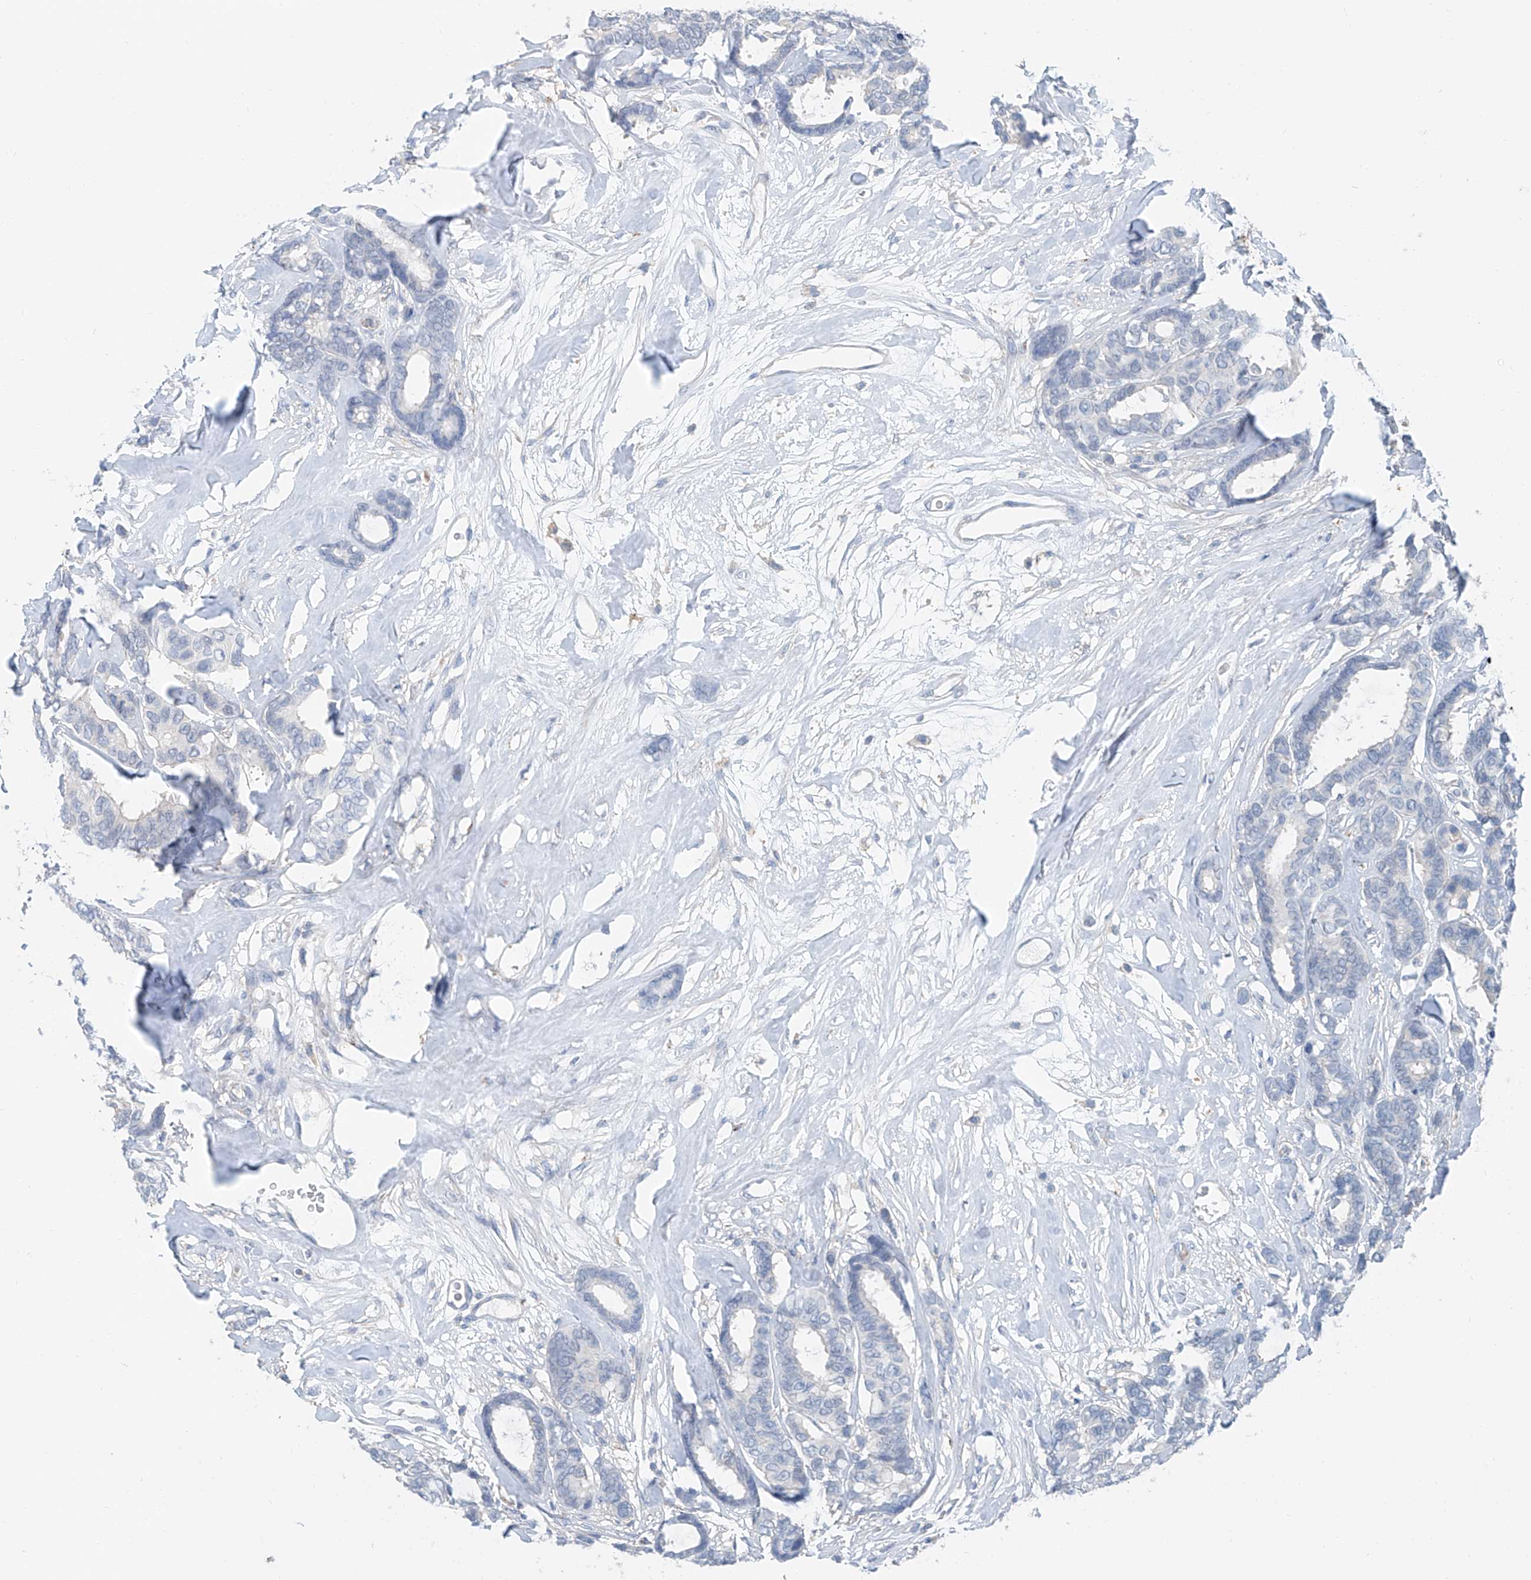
{"staining": {"intensity": "negative", "quantity": "none", "location": "none"}, "tissue": "breast cancer", "cell_type": "Tumor cells", "image_type": "cancer", "snomed": [{"axis": "morphology", "description": "Duct carcinoma"}, {"axis": "topography", "description": "Breast"}], "caption": "Immunohistochemistry of breast cancer (infiltrating ductal carcinoma) shows no positivity in tumor cells.", "gene": "ANKRD34A", "patient": {"sex": "female", "age": 87}}